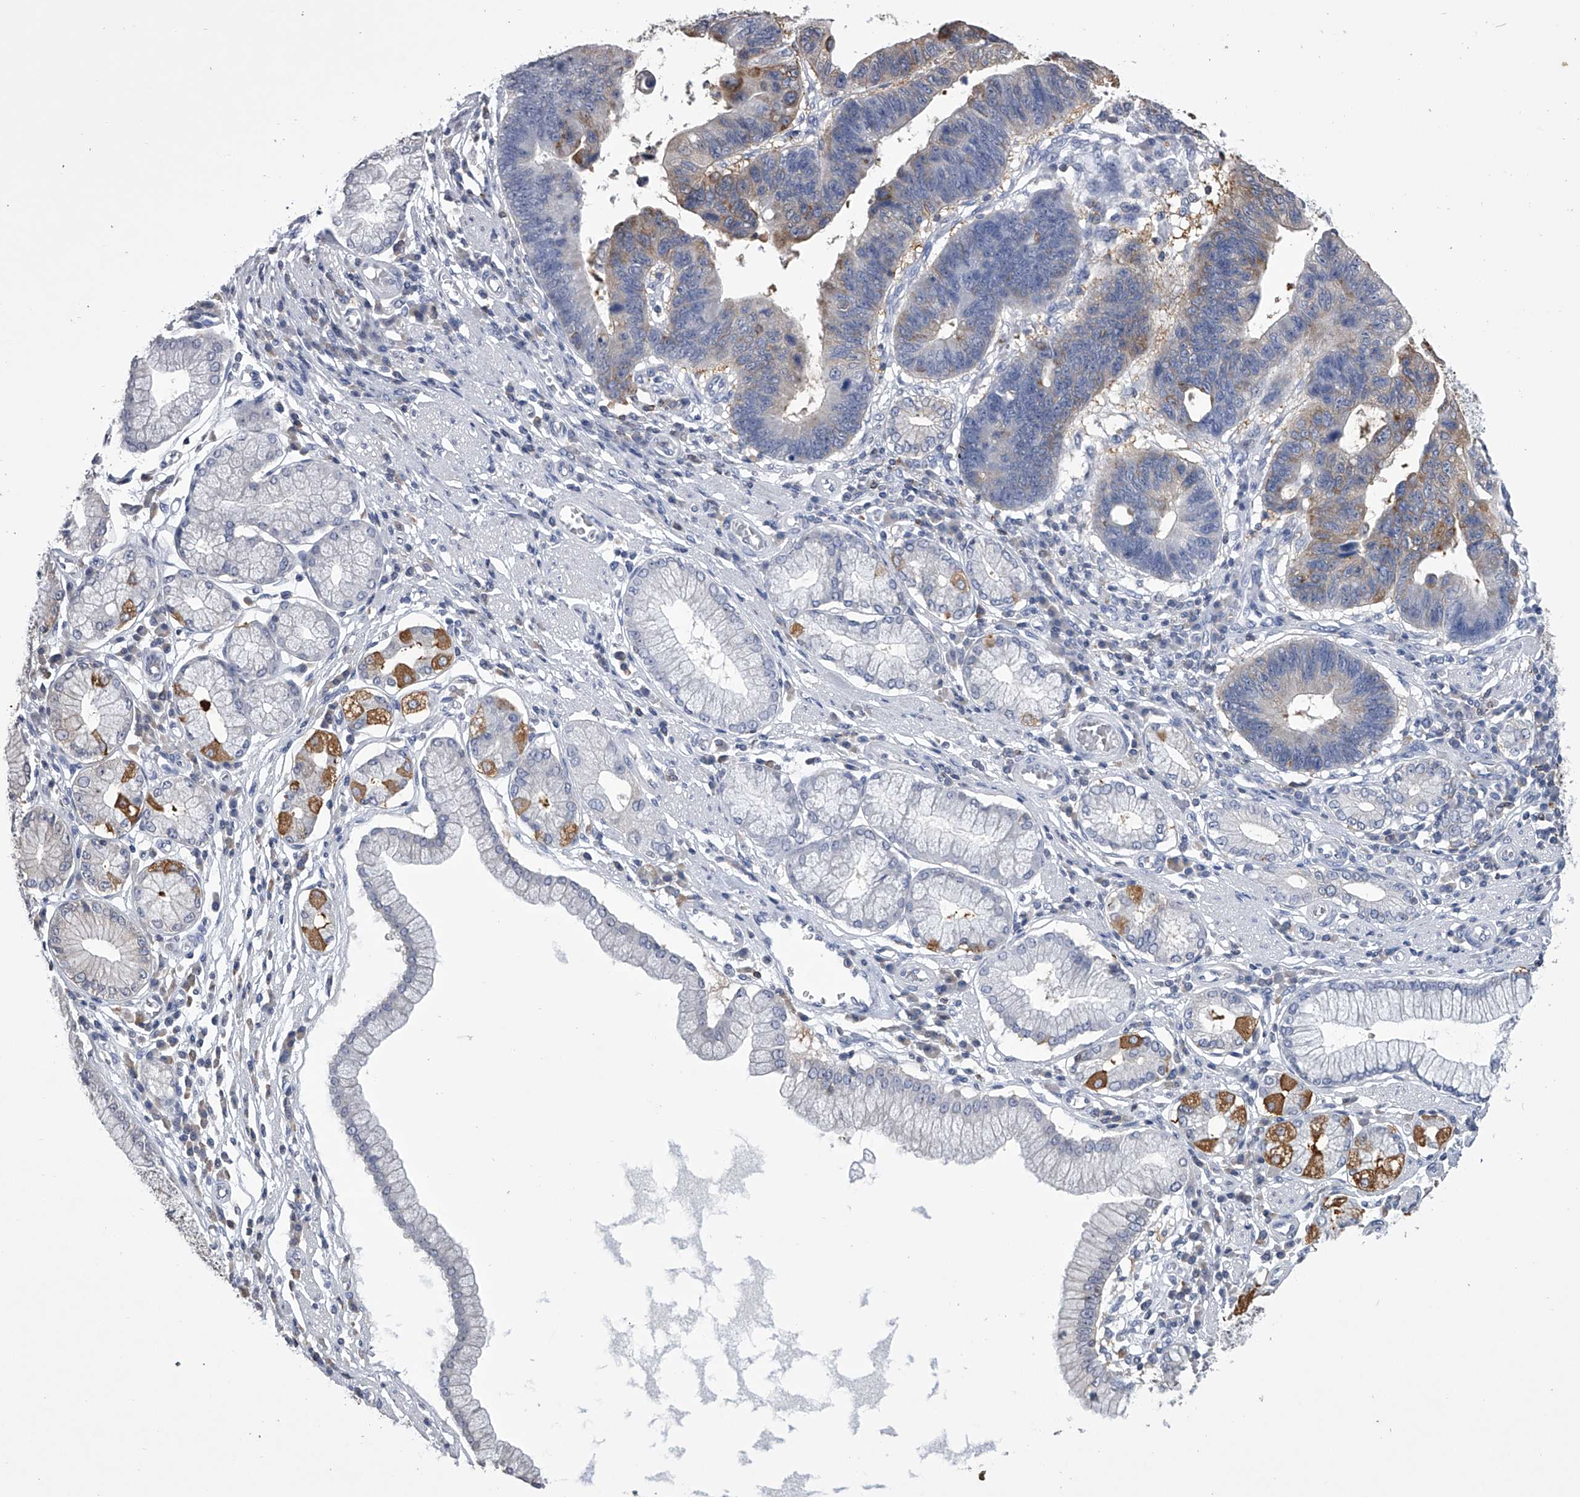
{"staining": {"intensity": "moderate", "quantity": "25%-75%", "location": "cytoplasmic/membranous"}, "tissue": "stomach cancer", "cell_type": "Tumor cells", "image_type": "cancer", "snomed": [{"axis": "morphology", "description": "Adenocarcinoma, NOS"}, {"axis": "topography", "description": "Stomach"}], "caption": "A histopathology image showing moderate cytoplasmic/membranous expression in about 25%-75% of tumor cells in adenocarcinoma (stomach), as visualized by brown immunohistochemical staining.", "gene": "TASP1", "patient": {"sex": "male", "age": 59}}